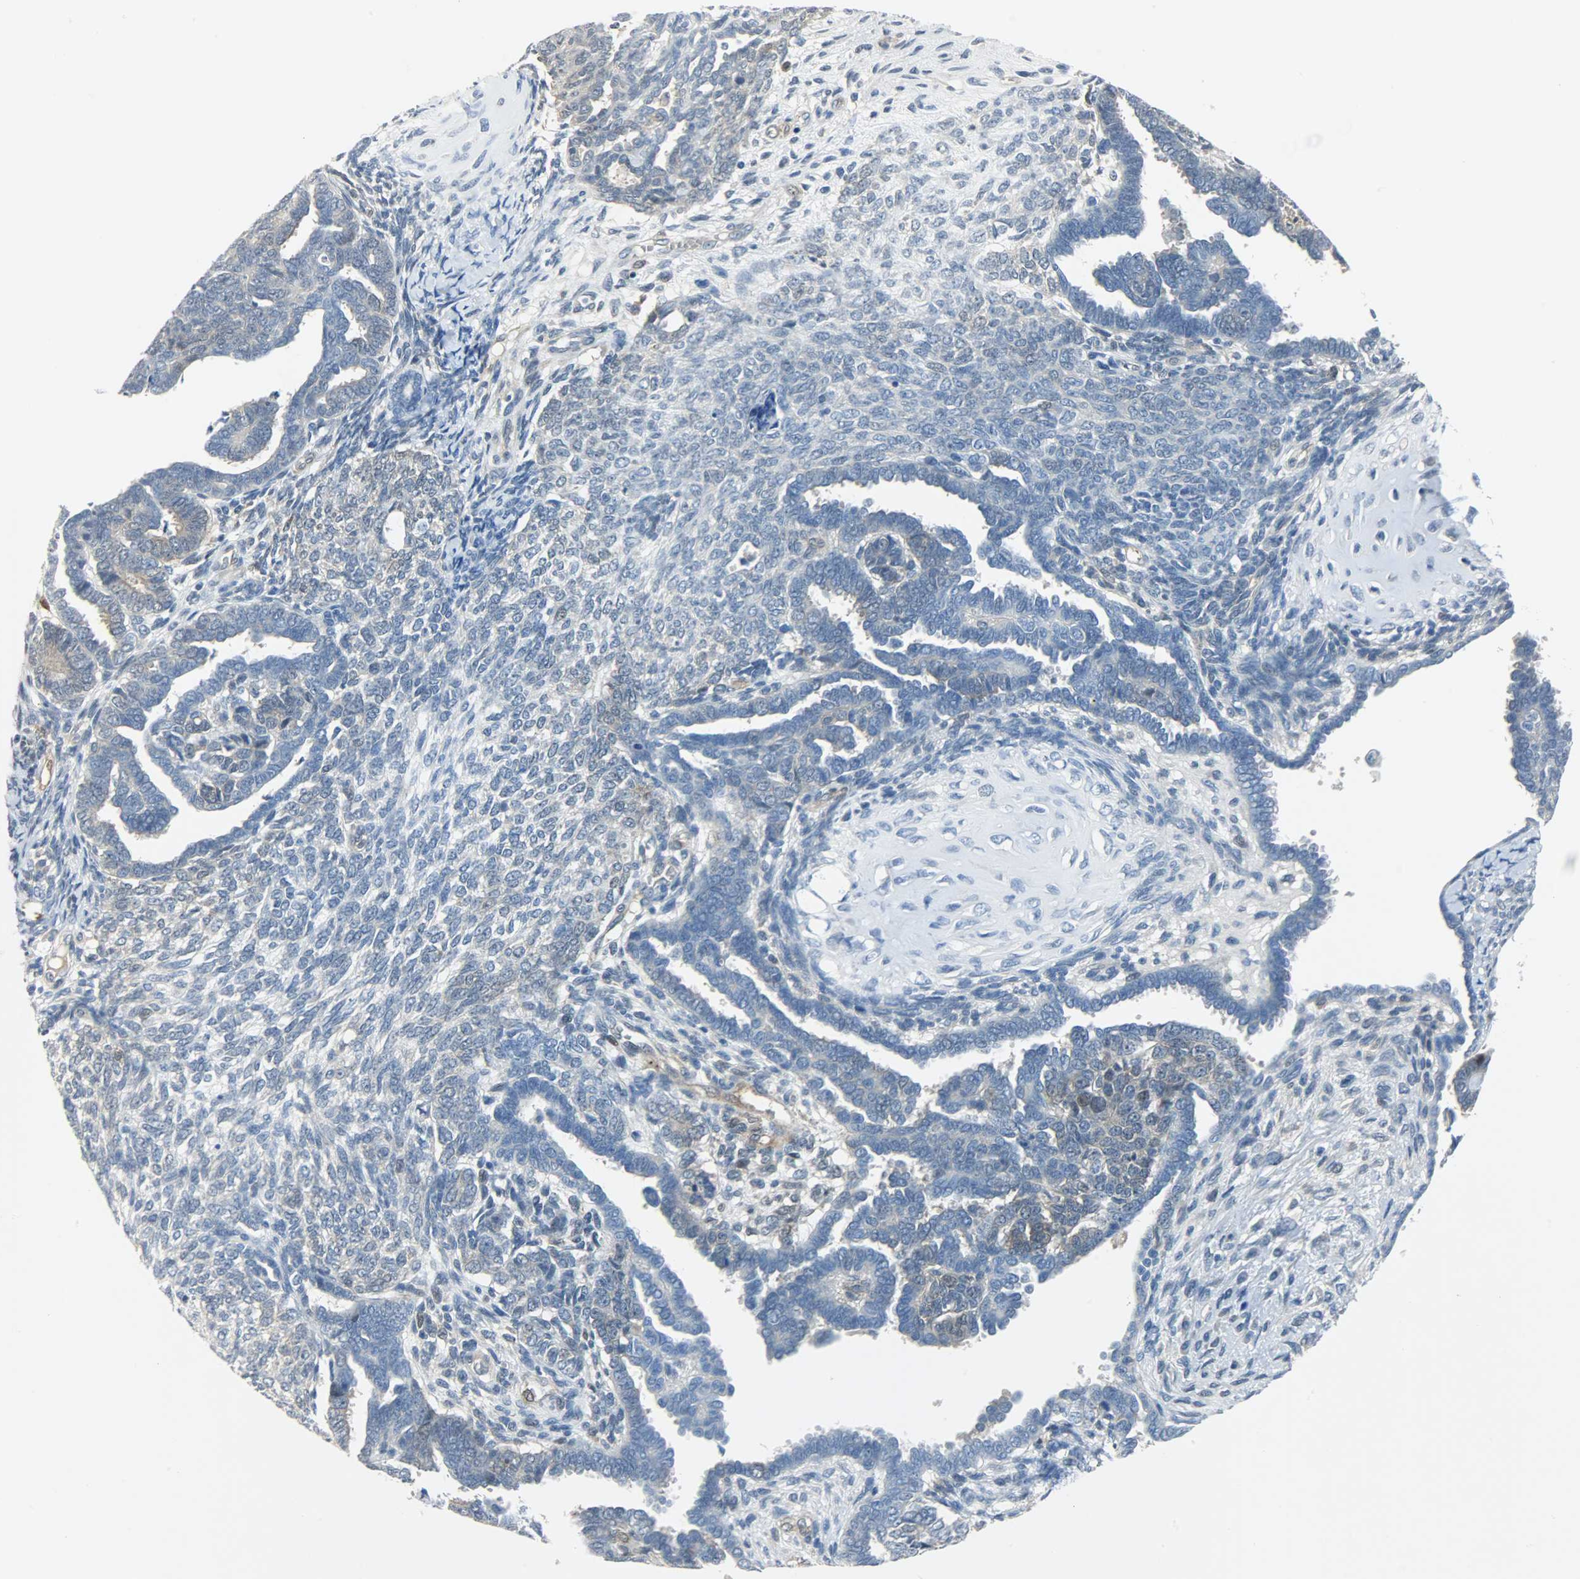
{"staining": {"intensity": "moderate", "quantity": "<25%", "location": "cytoplasmic/membranous"}, "tissue": "endometrial cancer", "cell_type": "Tumor cells", "image_type": "cancer", "snomed": [{"axis": "morphology", "description": "Neoplasm, malignant, NOS"}, {"axis": "topography", "description": "Endometrium"}], "caption": "This image reveals immunohistochemistry (IHC) staining of human endometrial cancer, with low moderate cytoplasmic/membranous expression in about <25% of tumor cells.", "gene": "EIF4EBP1", "patient": {"sex": "female", "age": 74}}